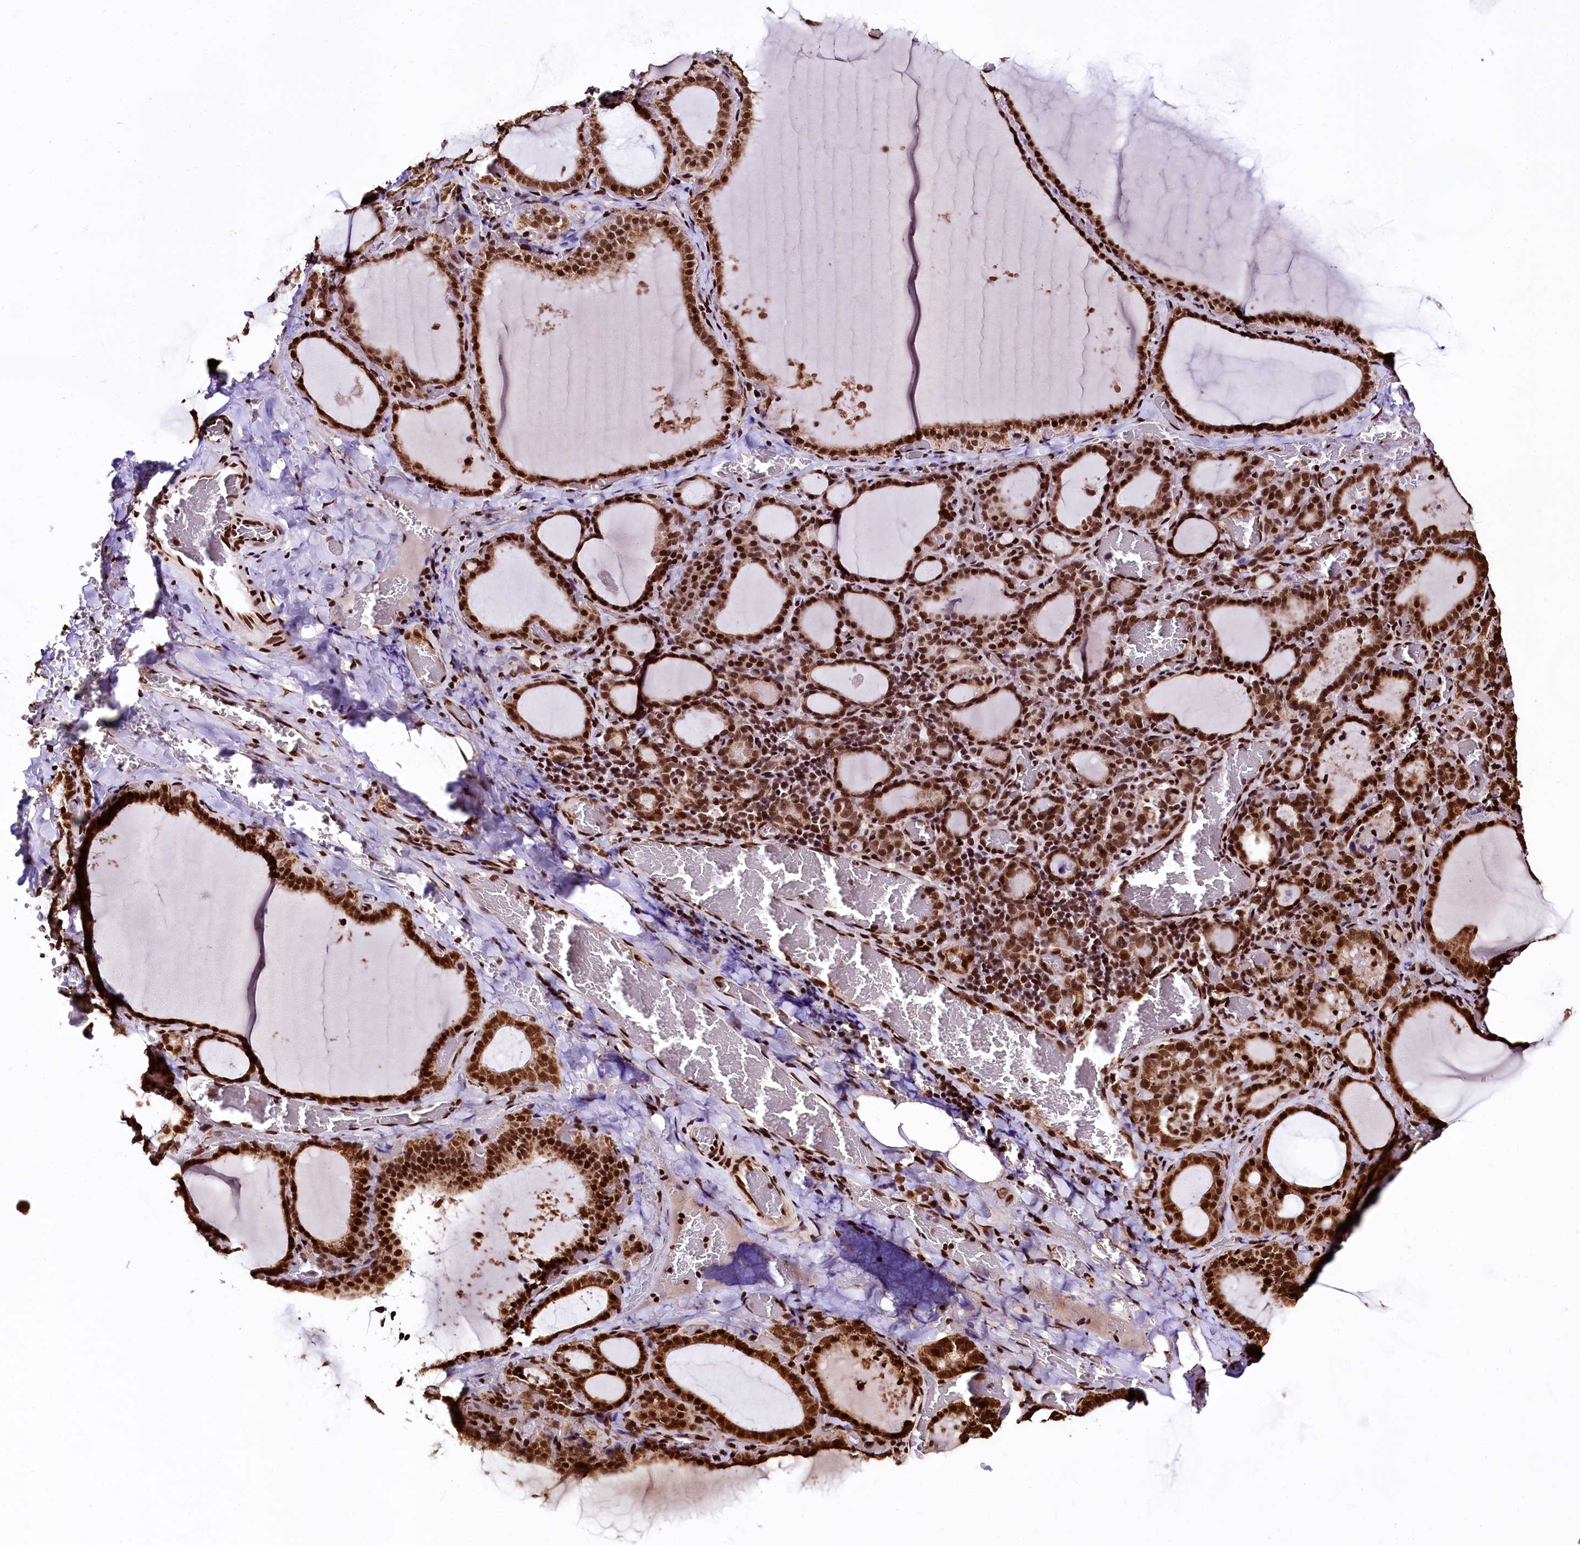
{"staining": {"intensity": "strong", "quantity": ">75%", "location": "cytoplasmic/membranous,nuclear"}, "tissue": "thyroid gland", "cell_type": "Glandular cells", "image_type": "normal", "snomed": [{"axis": "morphology", "description": "Normal tissue, NOS"}, {"axis": "topography", "description": "Thyroid gland"}], "caption": "IHC of benign thyroid gland reveals high levels of strong cytoplasmic/membranous,nuclear positivity in approximately >75% of glandular cells.", "gene": "PDS5B", "patient": {"sex": "female", "age": 39}}